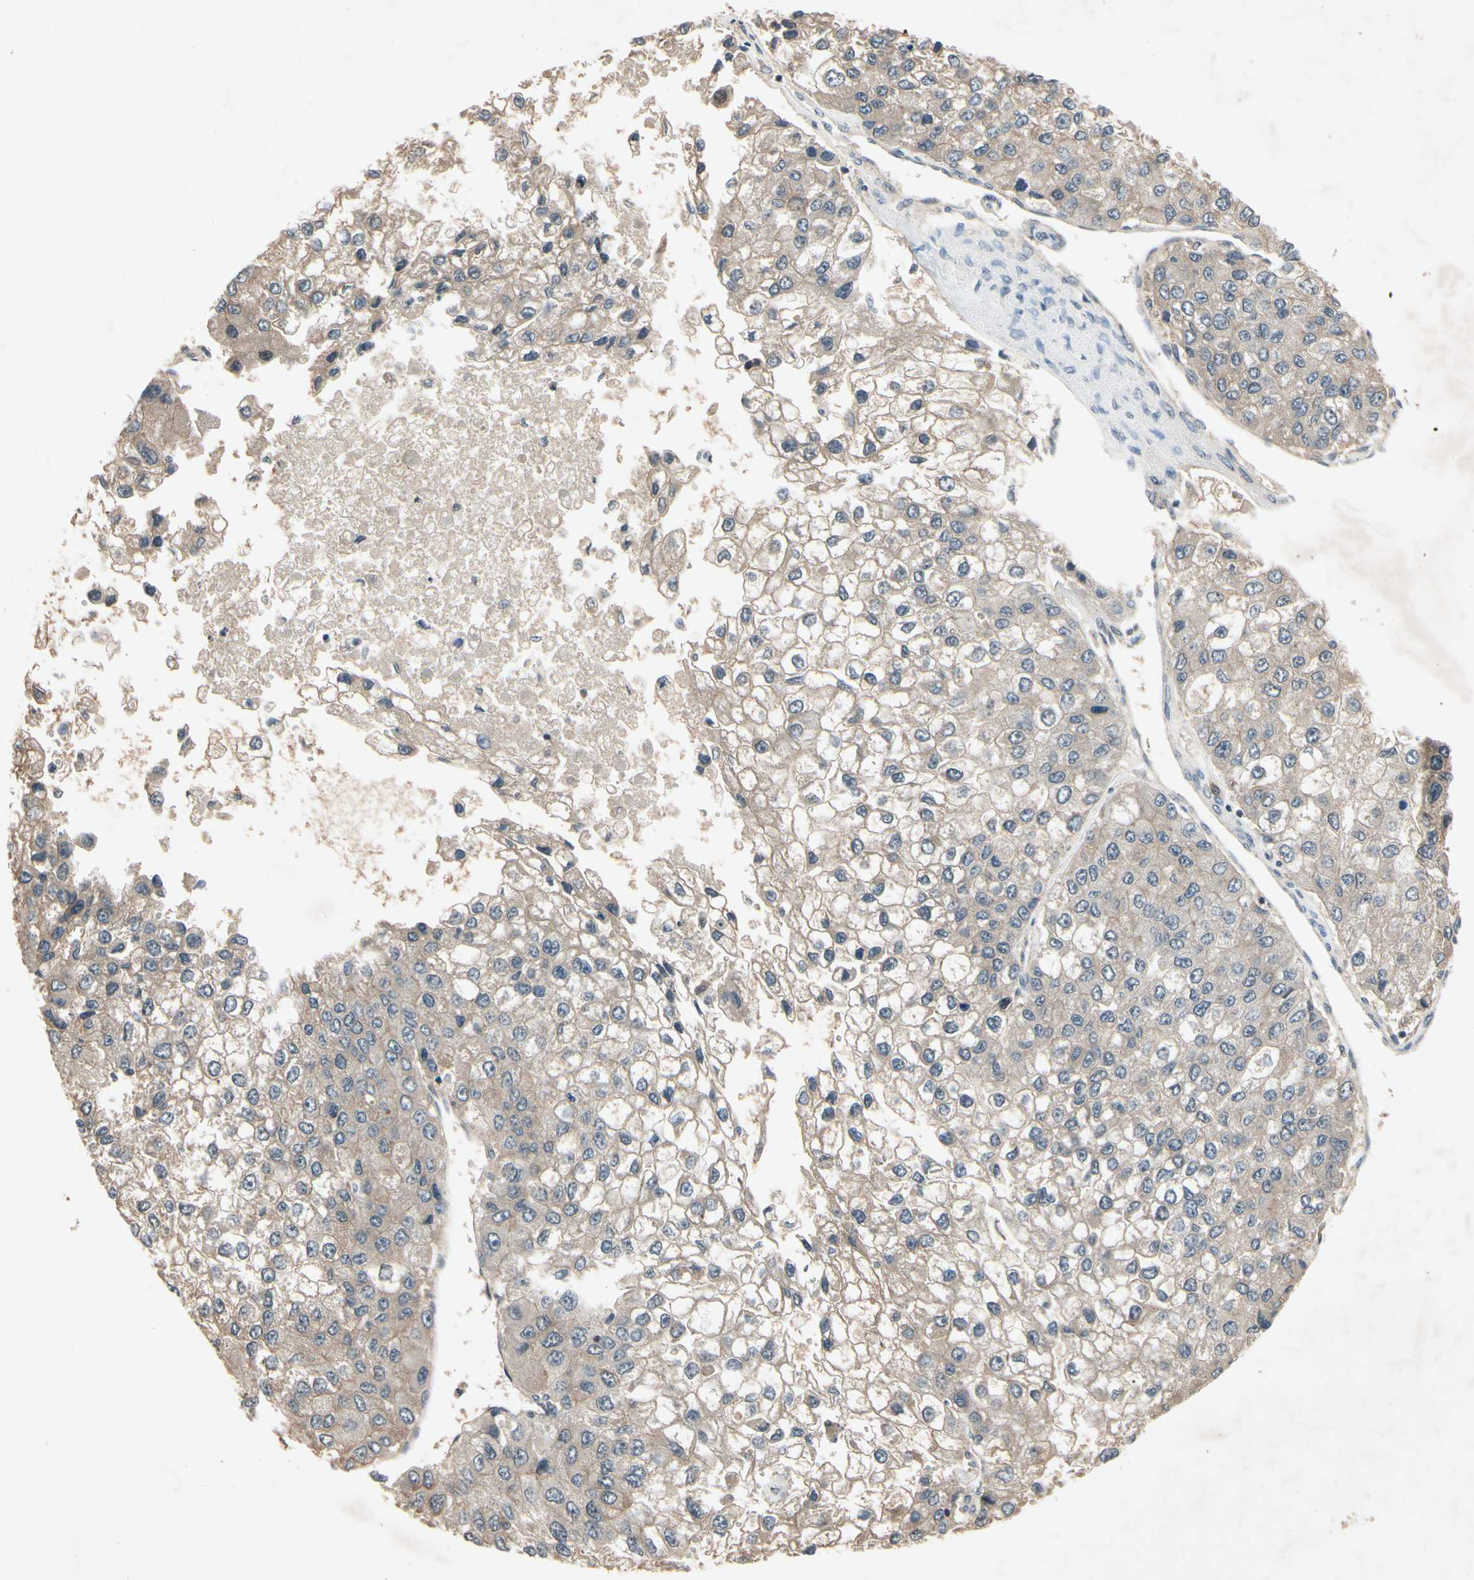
{"staining": {"intensity": "weak", "quantity": ">75%", "location": "cytoplasmic/membranous"}, "tissue": "liver cancer", "cell_type": "Tumor cells", "image_type": "cancer", "snomed": [{"axis": "morphology", "description": "Carcinoma, Hepatocellular, NOS"}, {"axis": "topography", "description": "Liver"}], "caption": "Liver cancer was stained to show a protein in brown. There is low levels of weak cytoplasmic/membranous positivity in about >75% of tumor cells.", "gene": "NSF", "patient": {"sex": "female", "age": 66}}